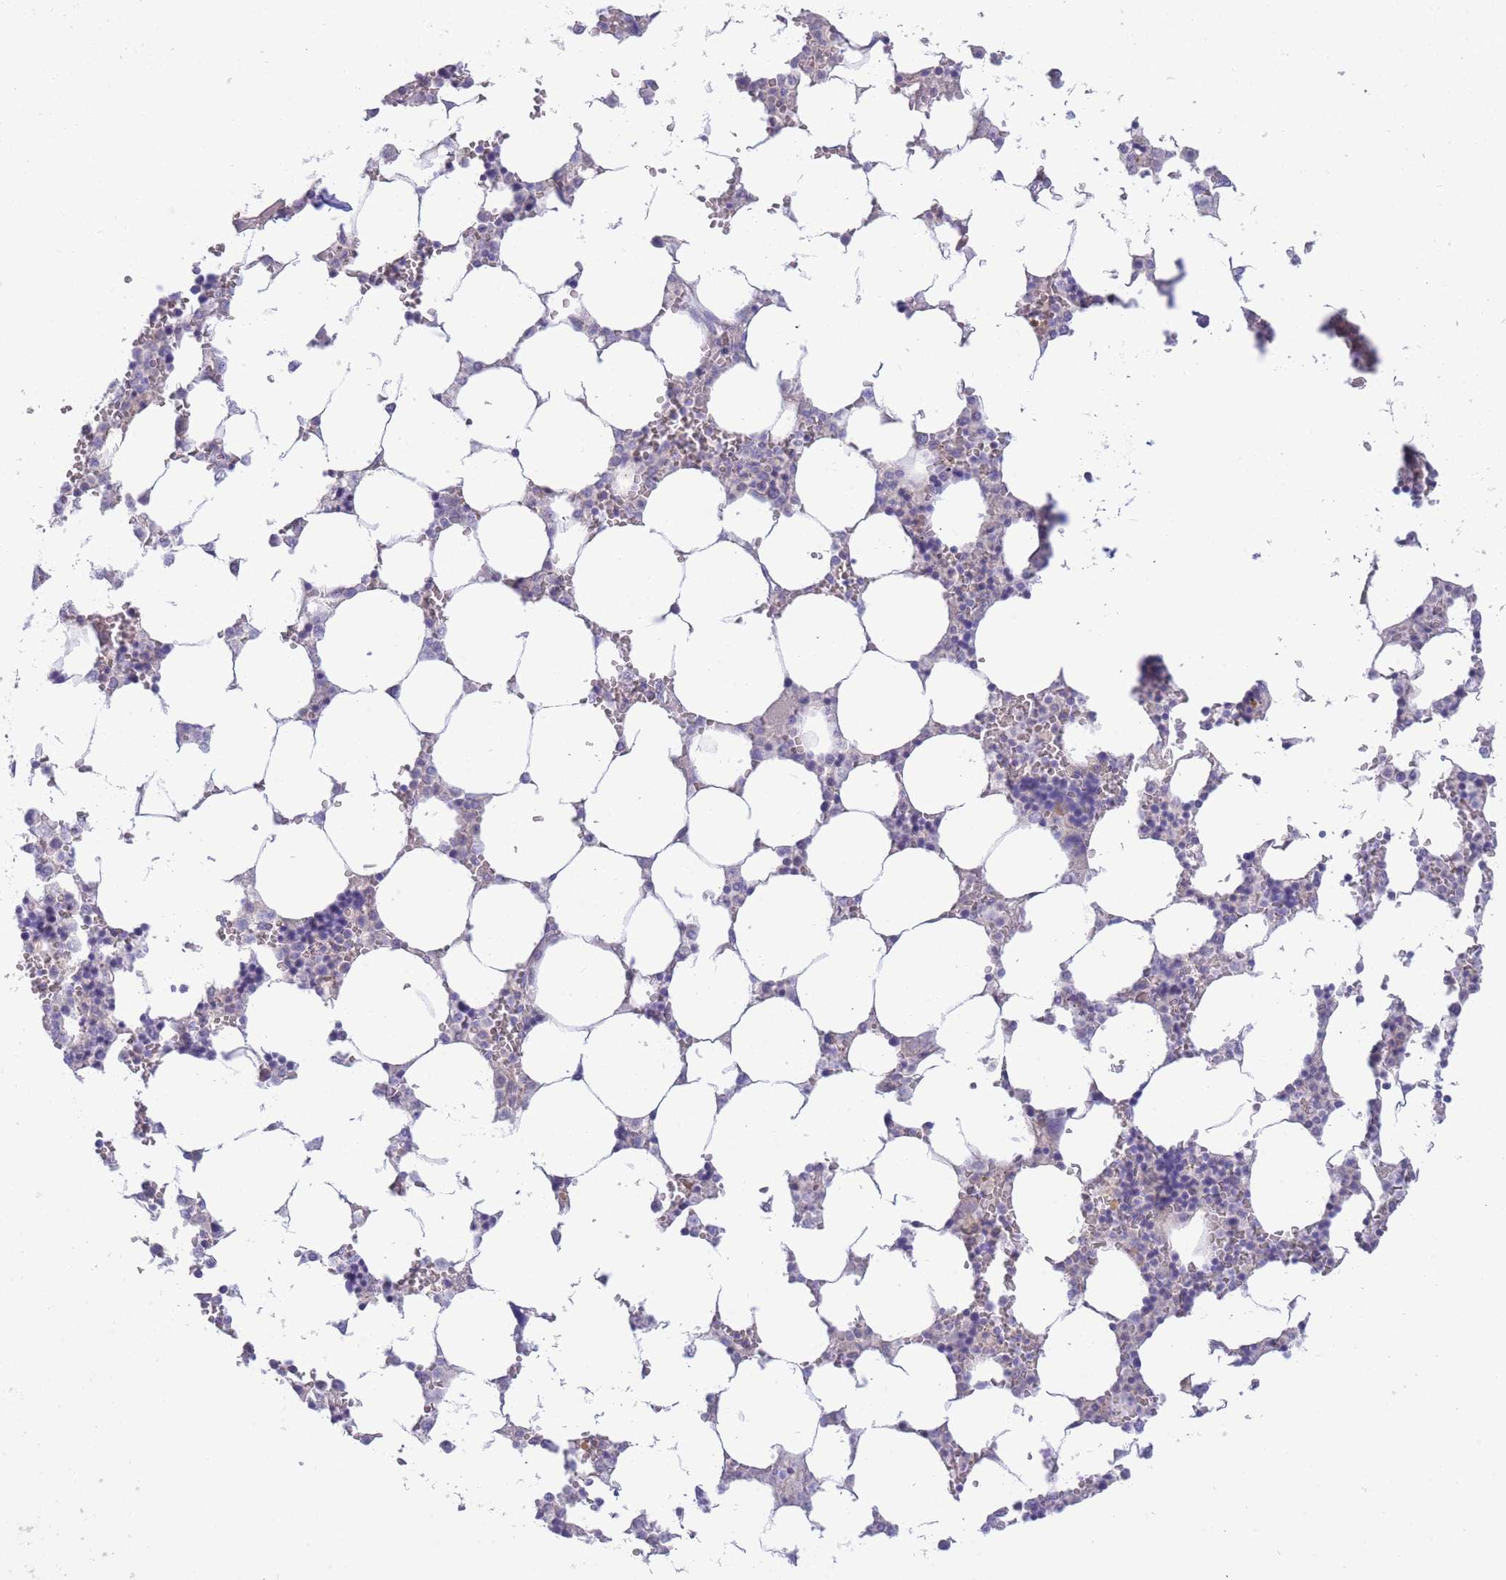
{"staining": {"intensity": "negative", "quantity": "none", "location": "none"}, "tissue": "bone marrow", "cell_type": "Hematopoietic cells", "image_type": "normal", "snomed": [{"axis": "morphology", "description": "Normal tissue, NOS"}, {"axis": "topography", "description": "Bone marrow"}], "caption": "The histopathology image reveals no significant staining in hematopoietic cells of bone marrow. (Brightfield microscopy of DAB IHC at high magnification).", "gene": "PRR23A", "patient": {"sex": "male", "age": 64}}